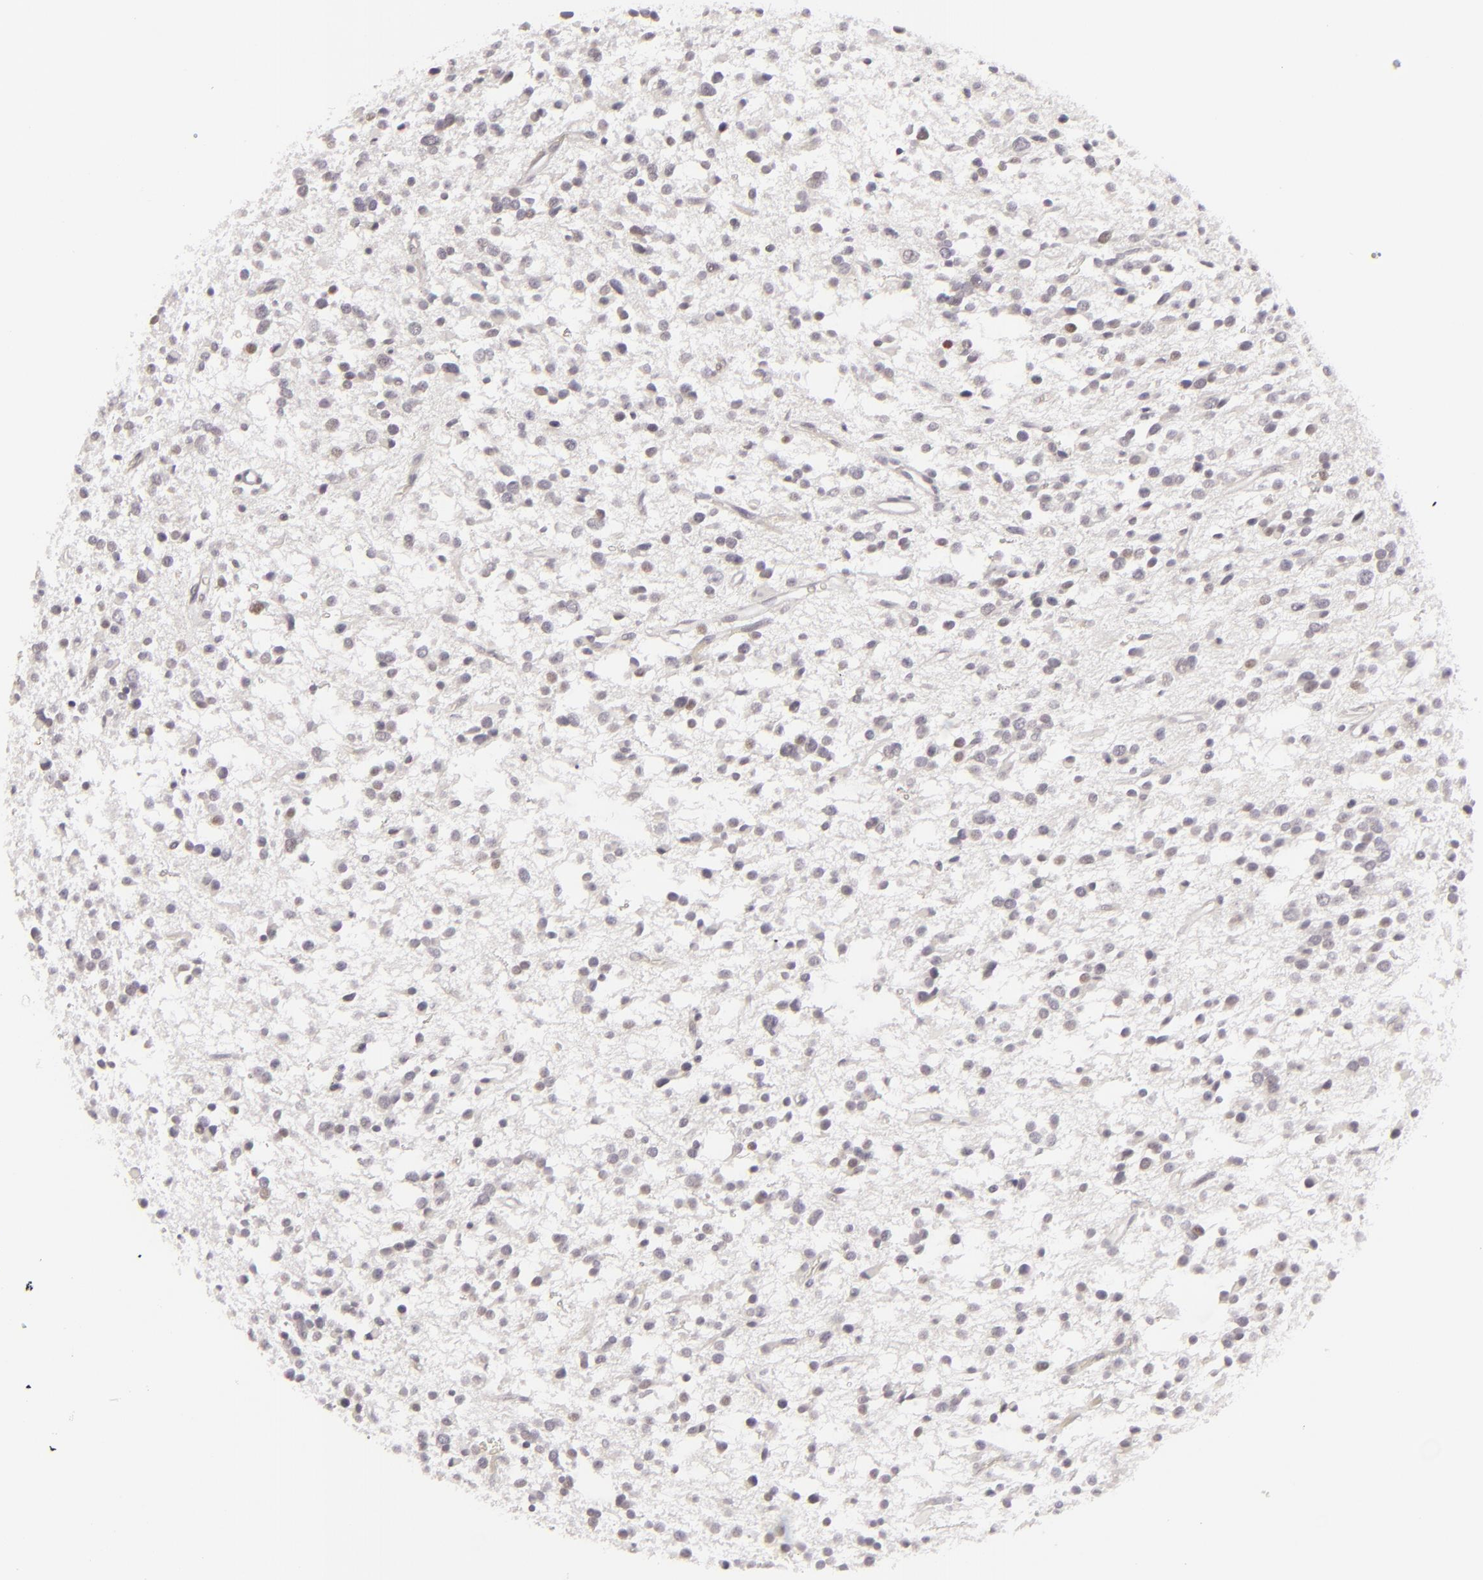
{"staining": {"intensity": "negative", "quantity": "none", "location": "none"}, "tissue": "glioma", "cell_type": "Tumor cells", "image_type": "cancer", "snomed": [{"axis": "morphology", "description": "Glioma, malignant, Low grade"}, {"axis": "topography", "description": "Brain"}], "caption": "This is an immunohistochemistry (IHC) histopathology image of malignant glioma (low-grade). There is no staining in tumor cells.", "gene": "SIX1", "patient": {"sex": "female", "age": 36}}